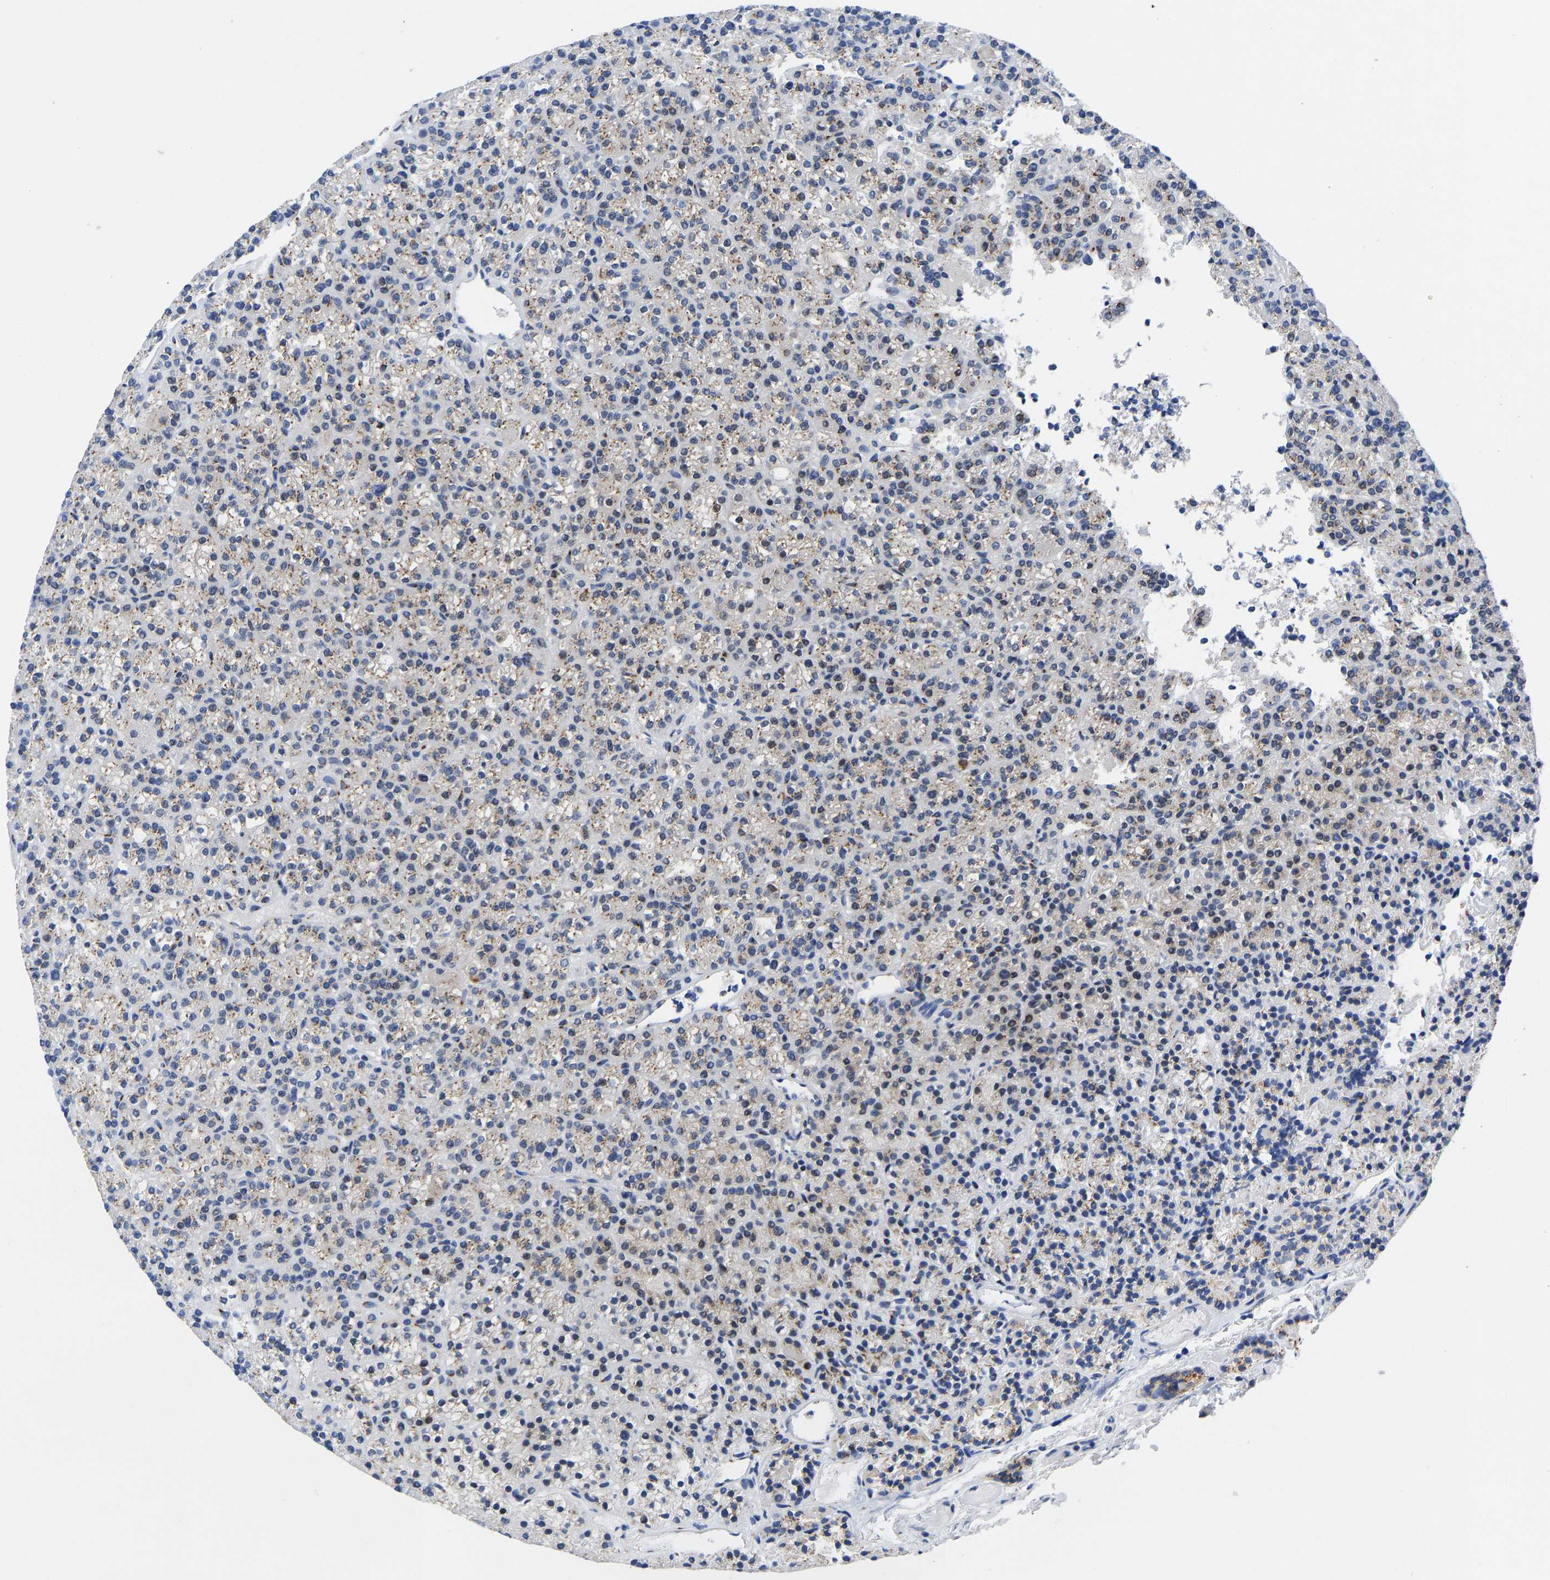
{"staining": {"intensity": "moderate", "quantity": "25%-75%", "location": "cytoplasmic/membranous"}, "tissue": "parathyroid gland", "cell_type": "Glandular cells", "image_type": "normal", "snomed": [{"axis": "morphology", "description": "Normal tissue, NOS"}, {"axis": "morphology", "description": "Adenoma, NOS"}, {"axis": "topography", "description": "Parathyroid gland"}], "caption": "Protein staining of unremarkable parathyroid gland displays moderate cytoplasmic/membranous staining in approximately 25%-75% of glandular cells.", "gene": "TMEM87A", "patient": {"sex": "female", "age": 64}}